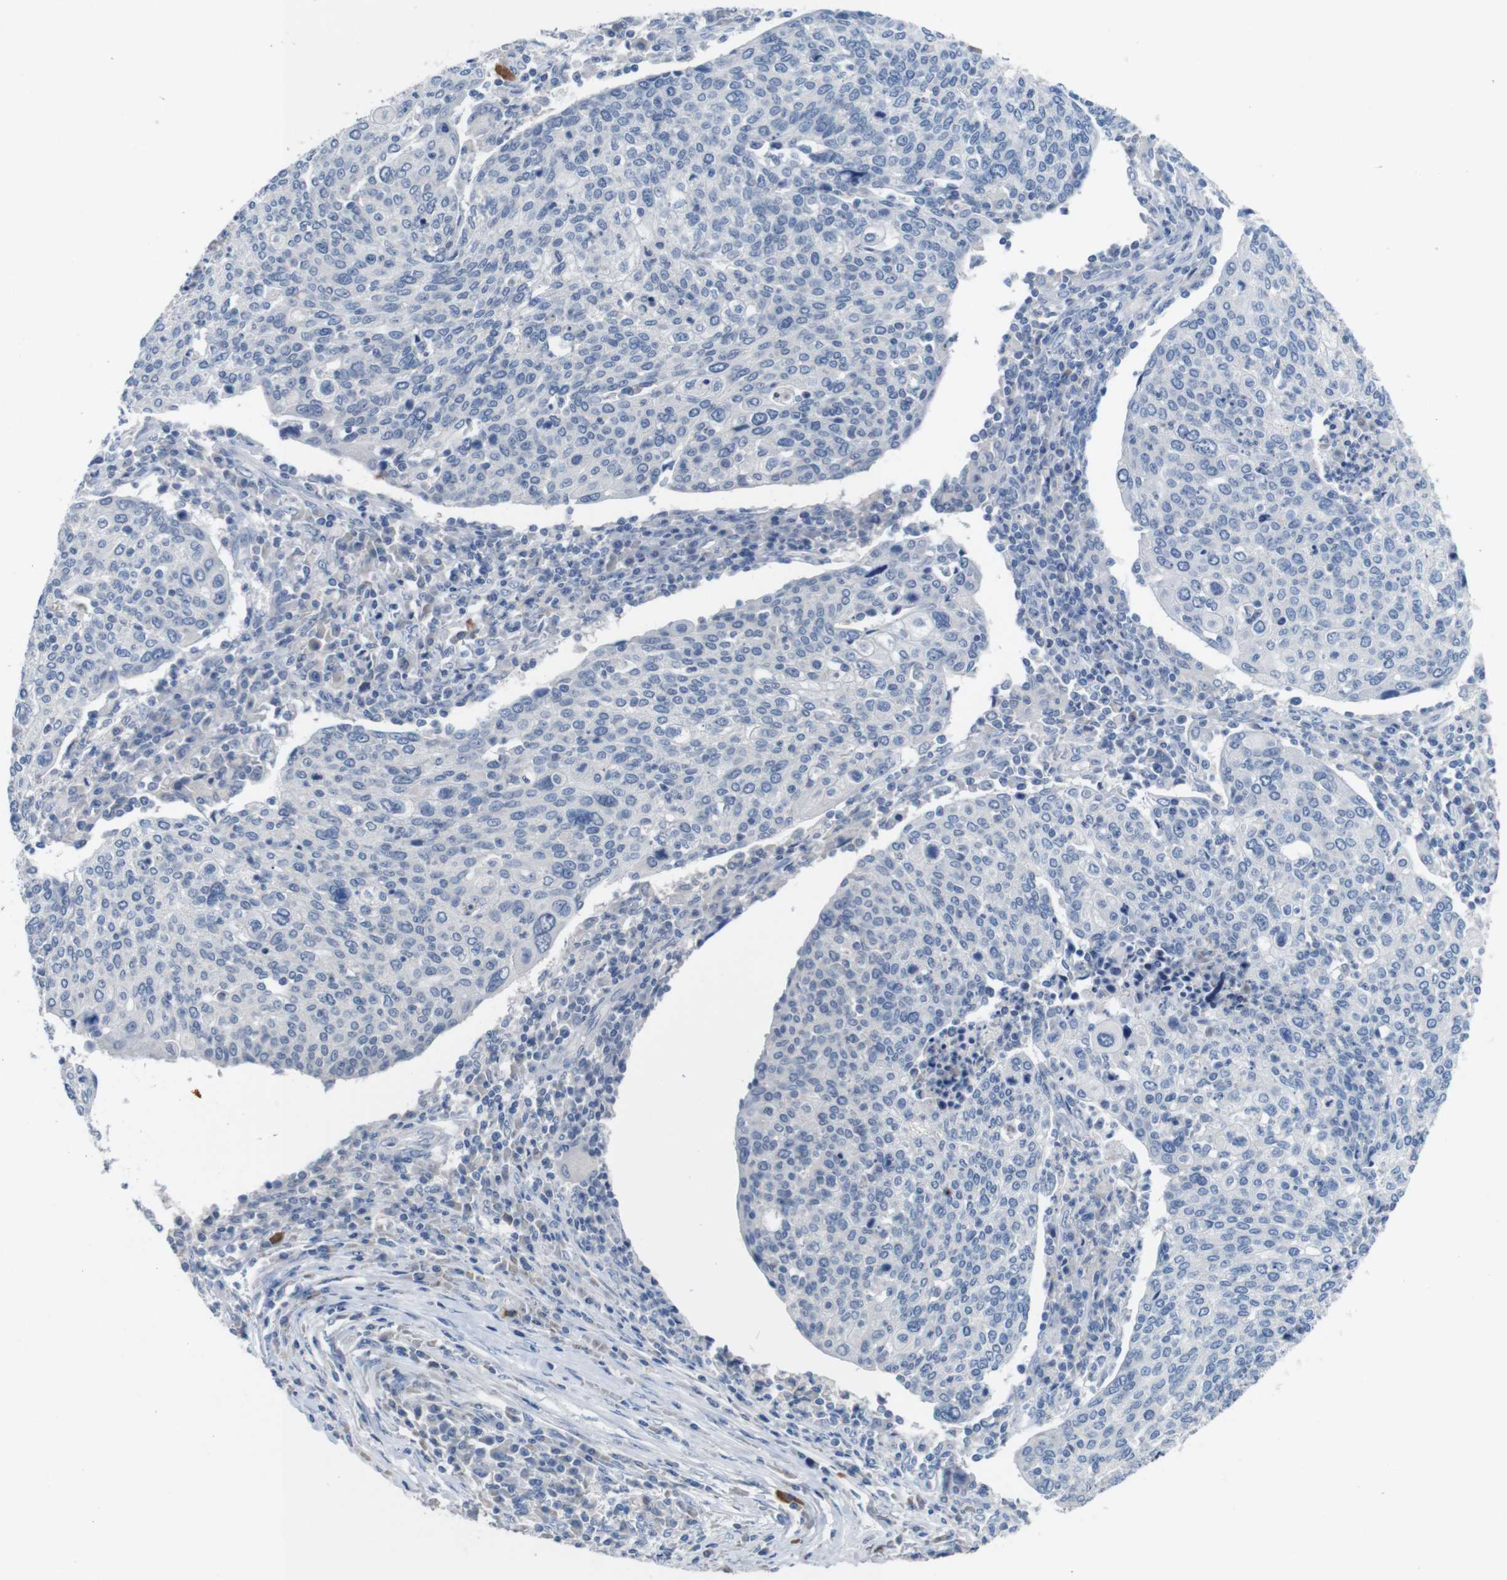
{"staining": {"intensity": "negative", "quantity": "none", "location": "none"}, "tissue": "cervical cancer", "cell_type": "Tumor cells", "image_type": "cancer", "snomed": [{"axis": "morphology", "description": "Squamous cell carcinoma, NOS"}, {"axis": "topography", "description": "Cervix"}], "caption": "The photomicrograph reveals no significant staining in tumor cells of squamous cell carcinoma (cervical). (Brightfield microscopy of DAB (3,3'-diaminobenzidine) immunohistochemistry (IHC) at high magnification).", "gene": "SLC2A8", "patient": {"sex": "female", "age": 40}}